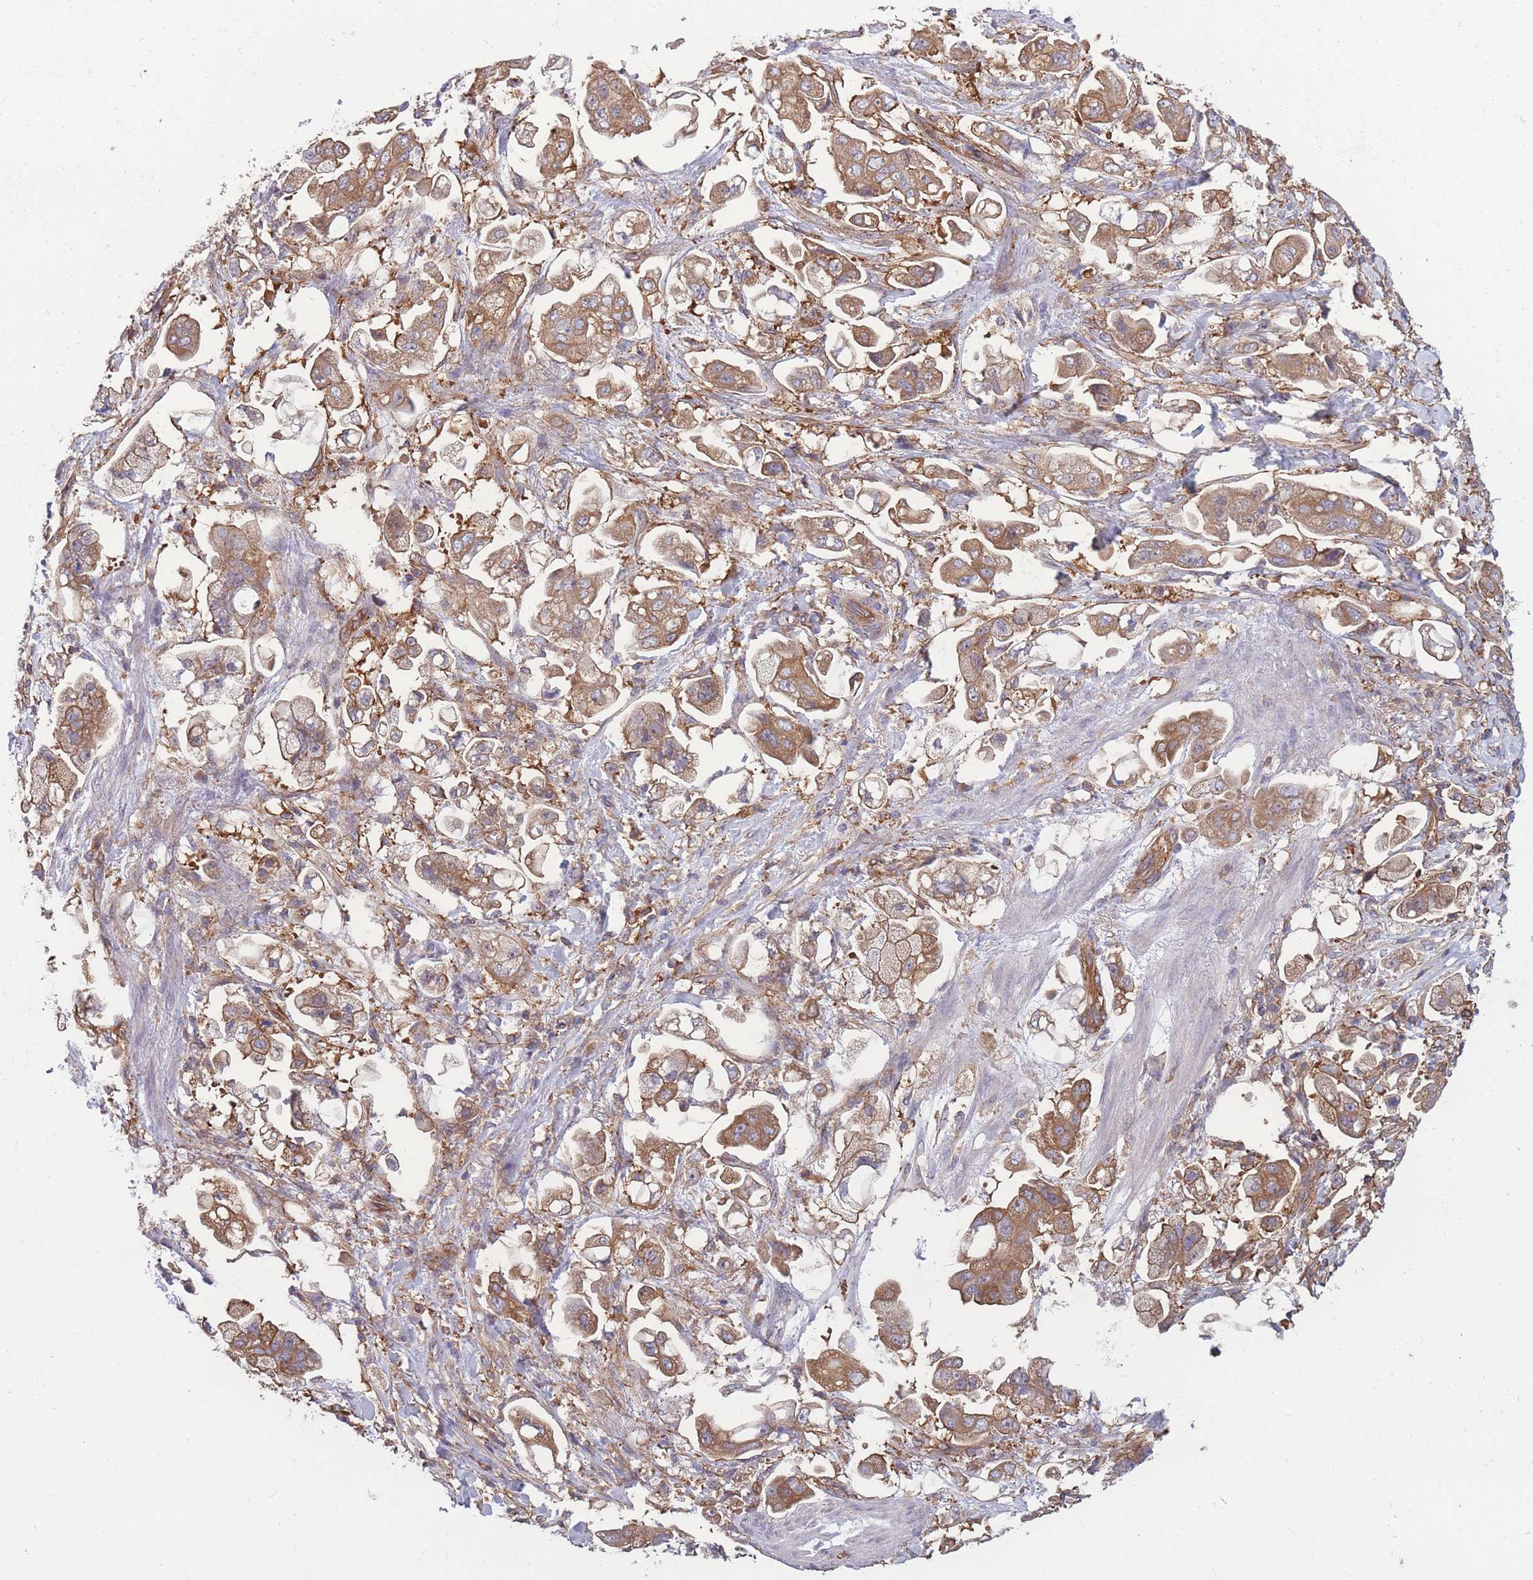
{"staining": {"intensity": "moderate", "quantity": "25%-75%", "location": "cytoplasmic/membranous"}, "tissue": "stomach cancer", "cell_type": "Tumor cells", "image_type": "cancer", "snomed": [{"axis": "morphology", "description": "Adenocarcinoma, NOS"}, {"axis": "topography", "description": "Stomach"}], "caption": "Tumor cells demonstrate moderate cytoplasmic/membranous staining in approximately 25%-75% of cells in stomach adenocarcinoma.", "gene": "GGA1", "patient": {"sex": "male", "age": 62}}